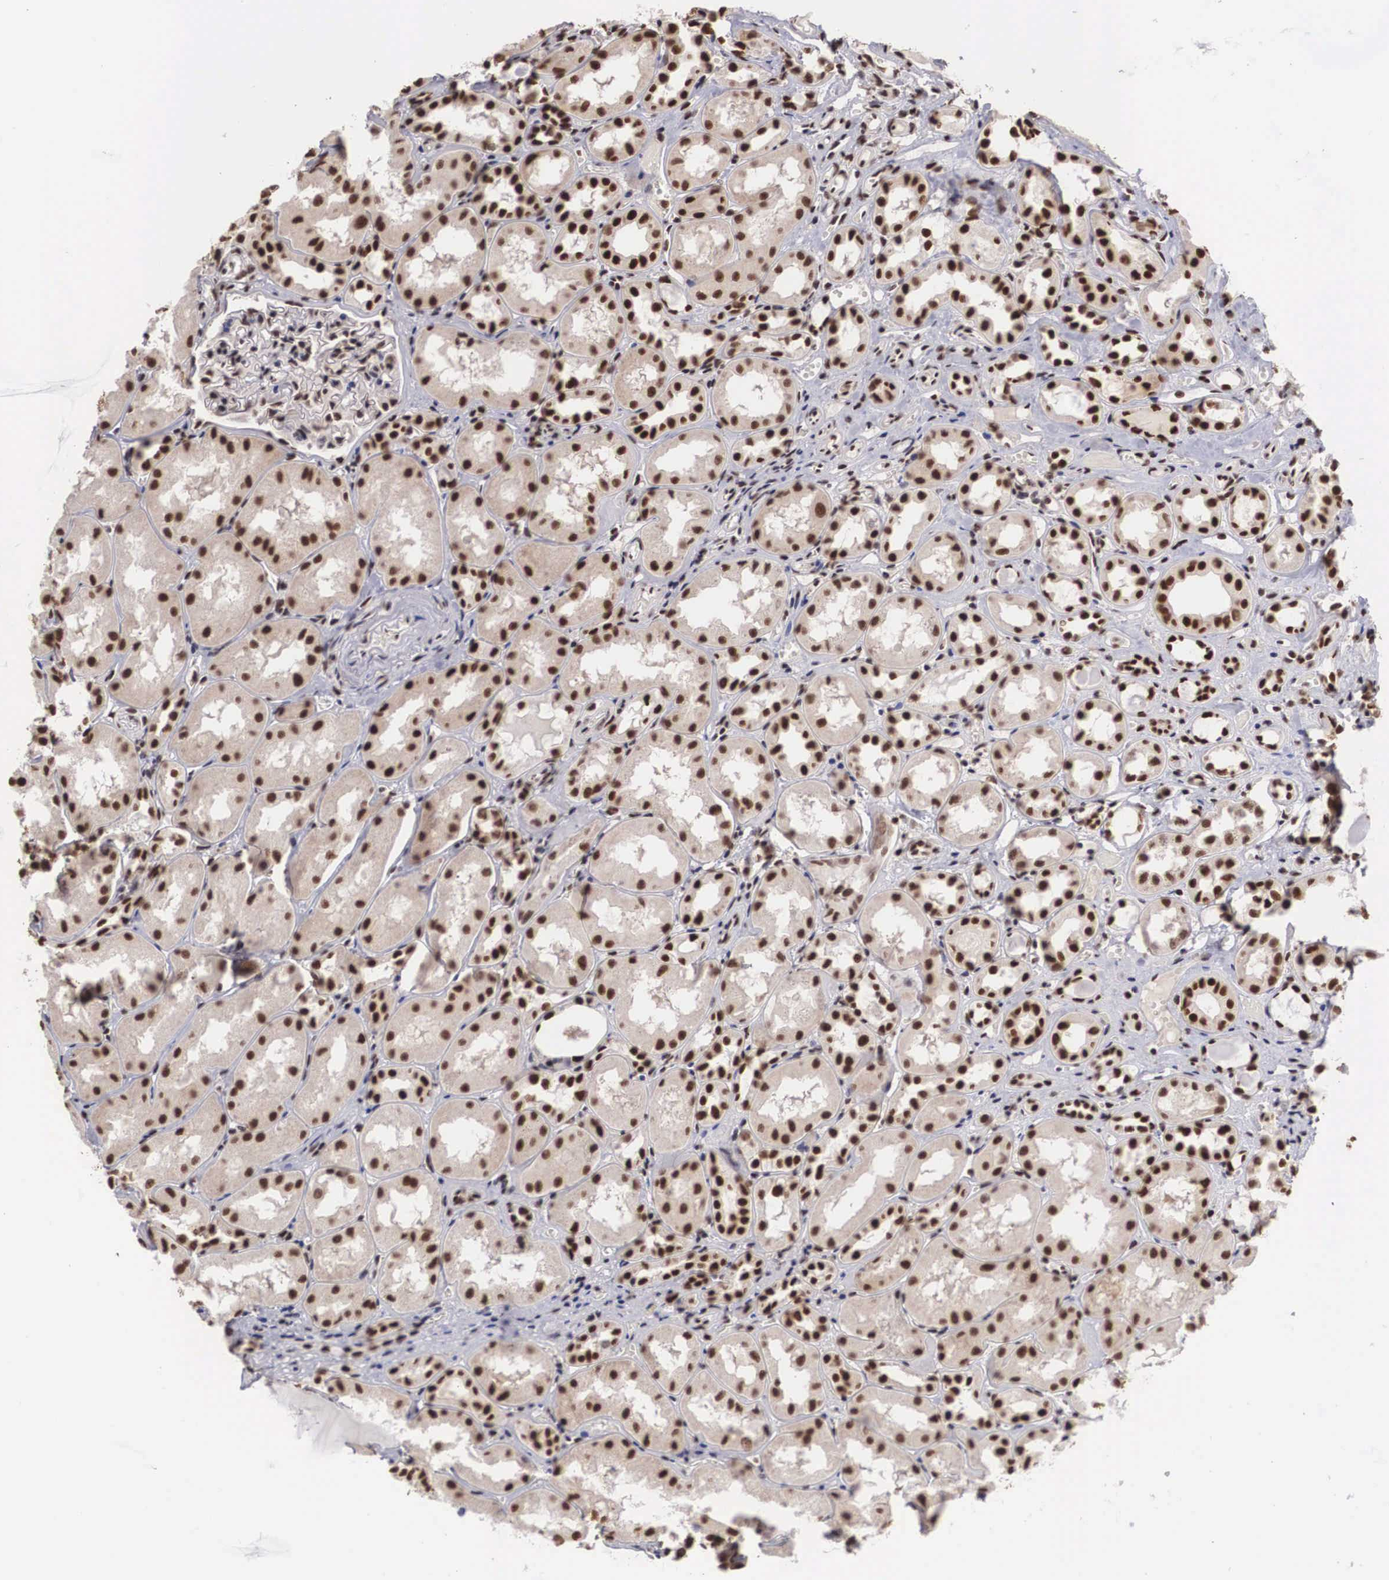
{"staining": {"intensity": "moderate", "quantity": "<25%", "location": "nuclear"}, "tissue": "kidney", "cell_type": "Cells in glomeruli", "image_type": "normal", "snomed": [{"axis": "morphology", "description": "Normal tissue, NOS"}, {"axis": "topography", "description": "Kidney"}], "caption": "An immunohistochemistry (IHC) micrograph of unremarkable tissue is shown. Protein staining in brown shows moderate nuclear positivity in kidney within cells in glomeruli.", "gene": "HTATSF1", "patient": {"sex": "male", "age": 61}}